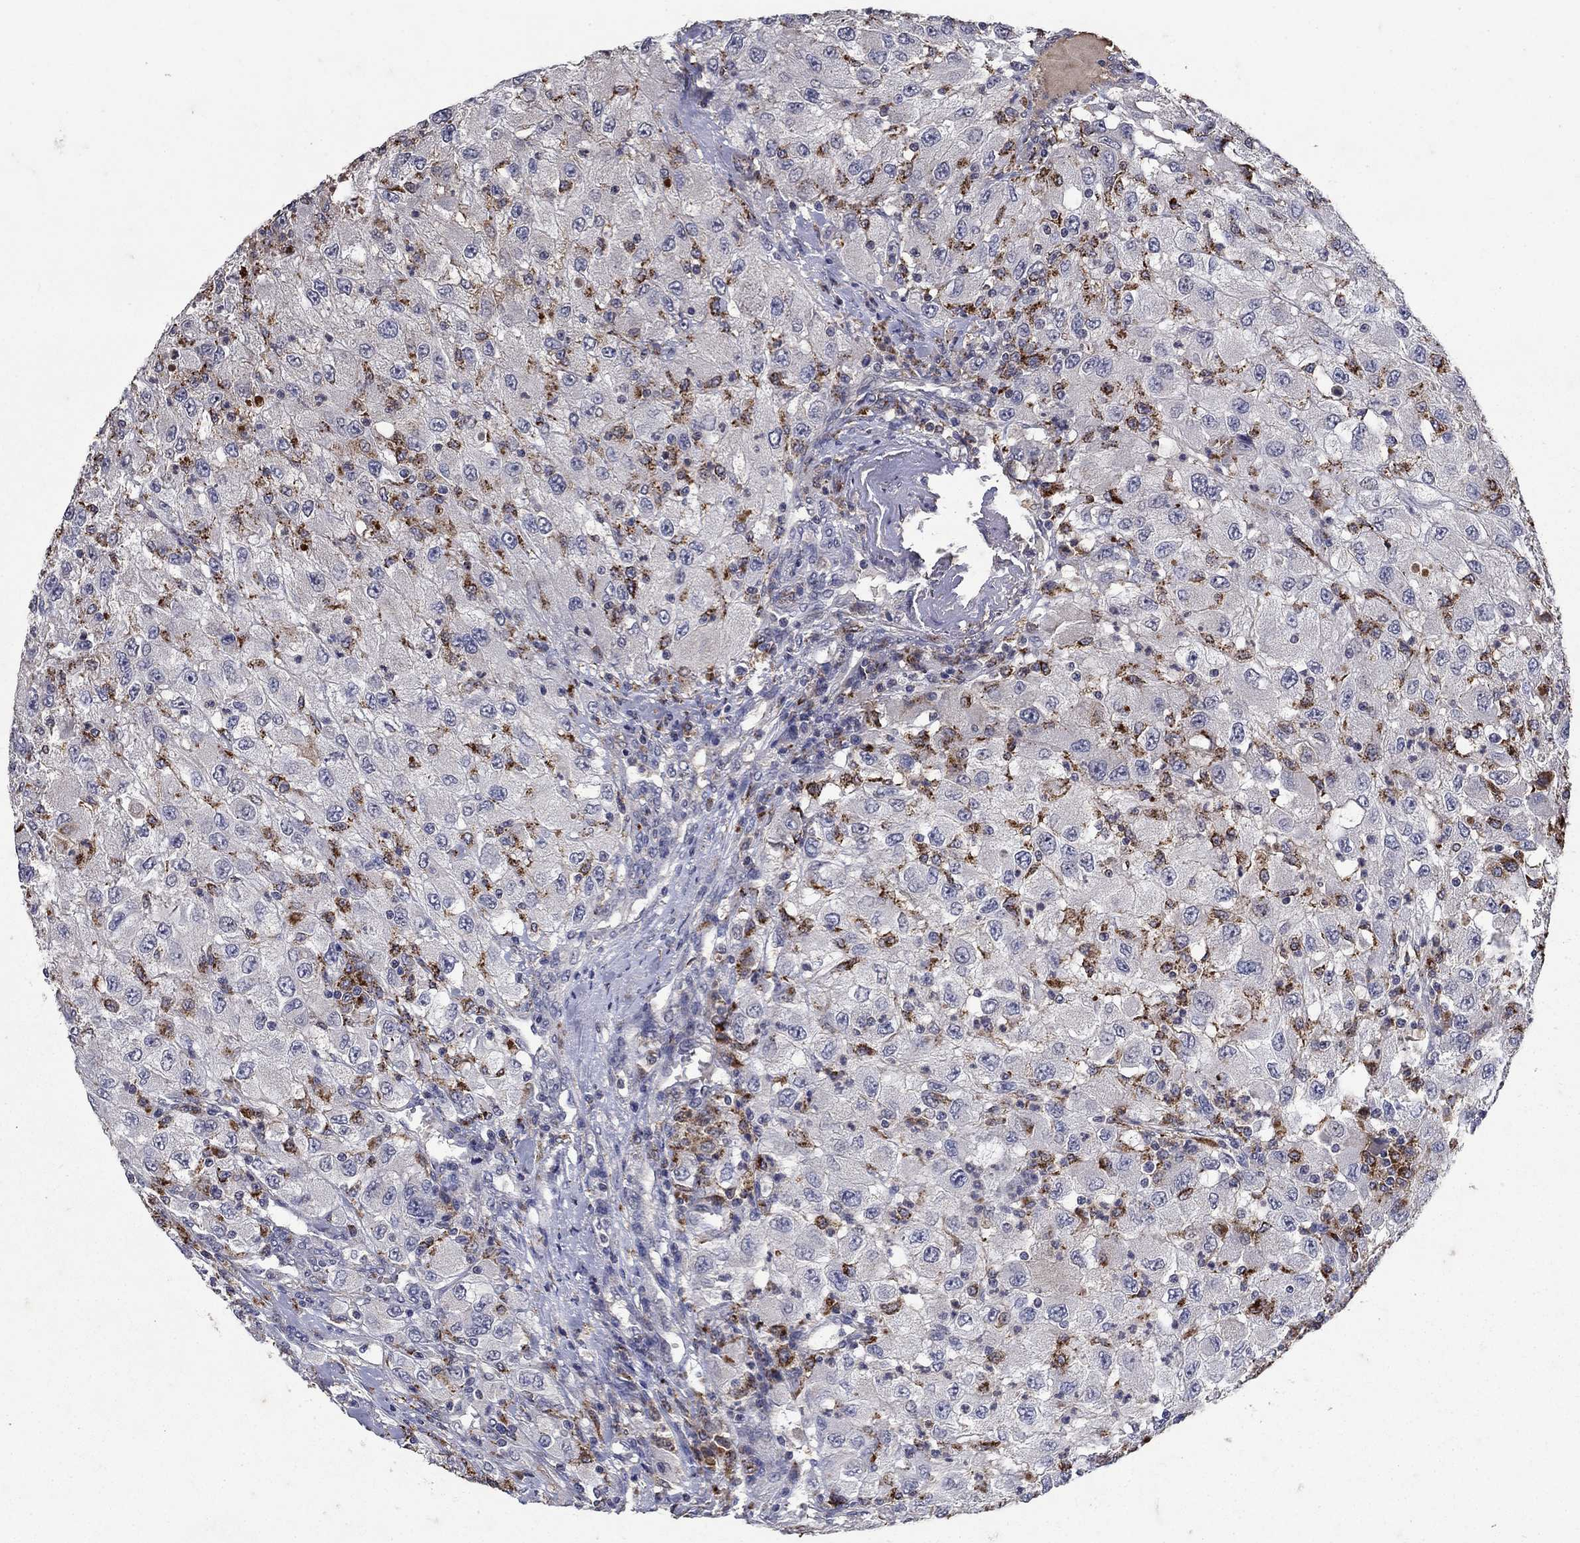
{"staining": {"intensity": "strong", "quantity": "<25%", "location": "cytoplasmic/membranous"}, "tissue": "renal cancer", "cell_type": "Tumor cells", "image_type": "cancer", "snomed": [{"axis": "morphology", "description": "Adenocarcinoma, NOS"}, {"axis": "topography", "description": "Kidney"}], "caption": "DAB immunohistochemical staining of human renal adenocarcinoma demonstrates strong cytoplasmic/membranous protein staining in about <25% of tumor cells. The staining was performed using DAB (3,3'-diaminobenzidine) to visualize the protein expression in brown, while the nuclei were stained in blue with hematoxylin (Magnification: 20x).", "gene": "NPC2", "patient": {"sex": "female", "age": 67}}